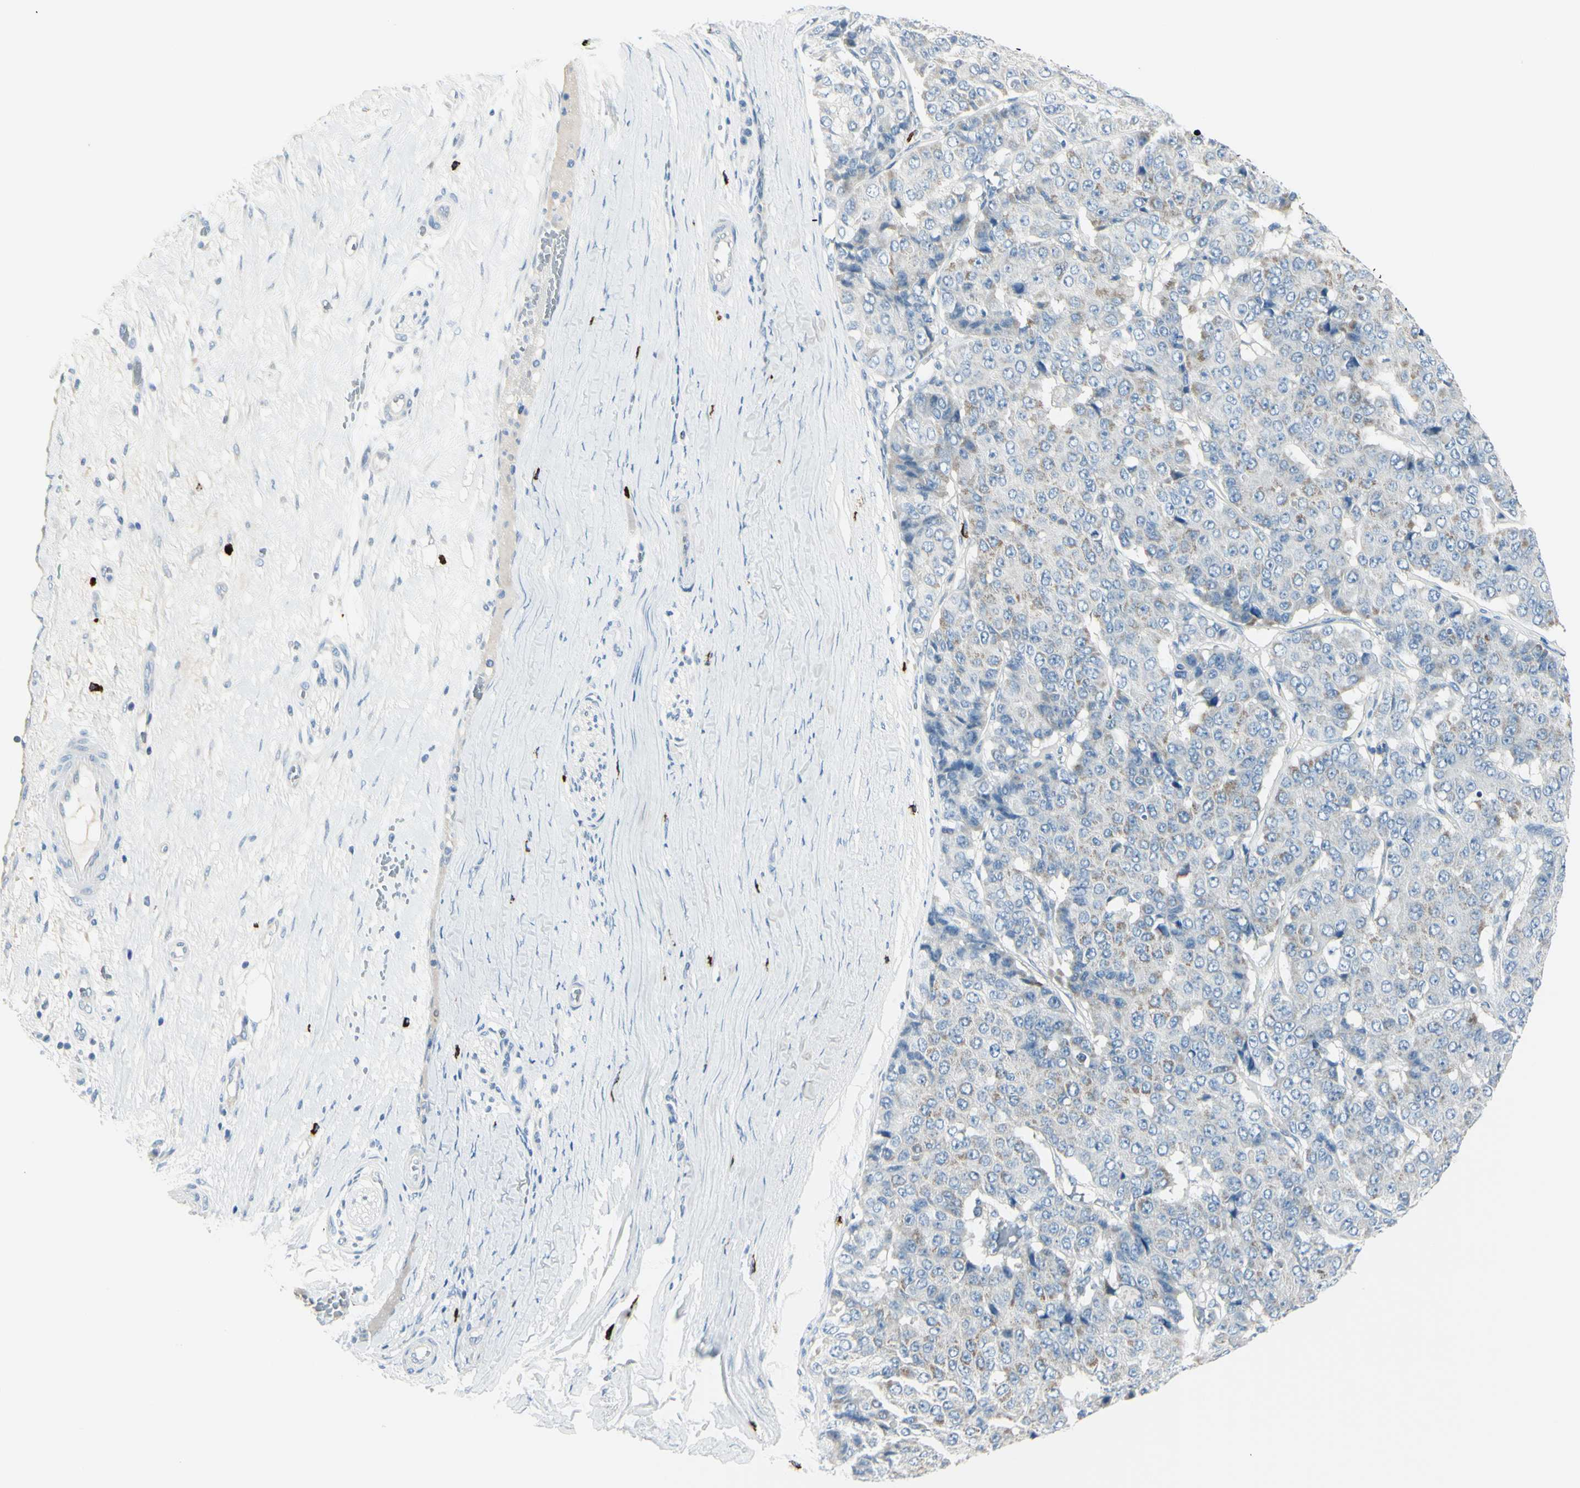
{"staining": {"intensity": "moderate", "quantity": "<25%", "location": "cytoplasmic/membranous"}, "tissue": "pancreatic cancer", "cell_type": "Tumor cells", "image_type": "cancer", "snomed": [{"axis": "morphology", "description": "Adenocarcinoma, NOS"}, {"axis": "topography", "description": "Pancreas"}], "caption": "An IHC image of neoplastic tissue is shown. Protein staining in brown labels moderate cytoplasmic/membranous positivity in pancreatic cancer within tumor cells. (Stains: DAB in brown, nuclei in blue, Microscopy: brightfield microscopy at high magnification).", "gene": "DLG4", "patient": {"sex": "male", "age": 50}}